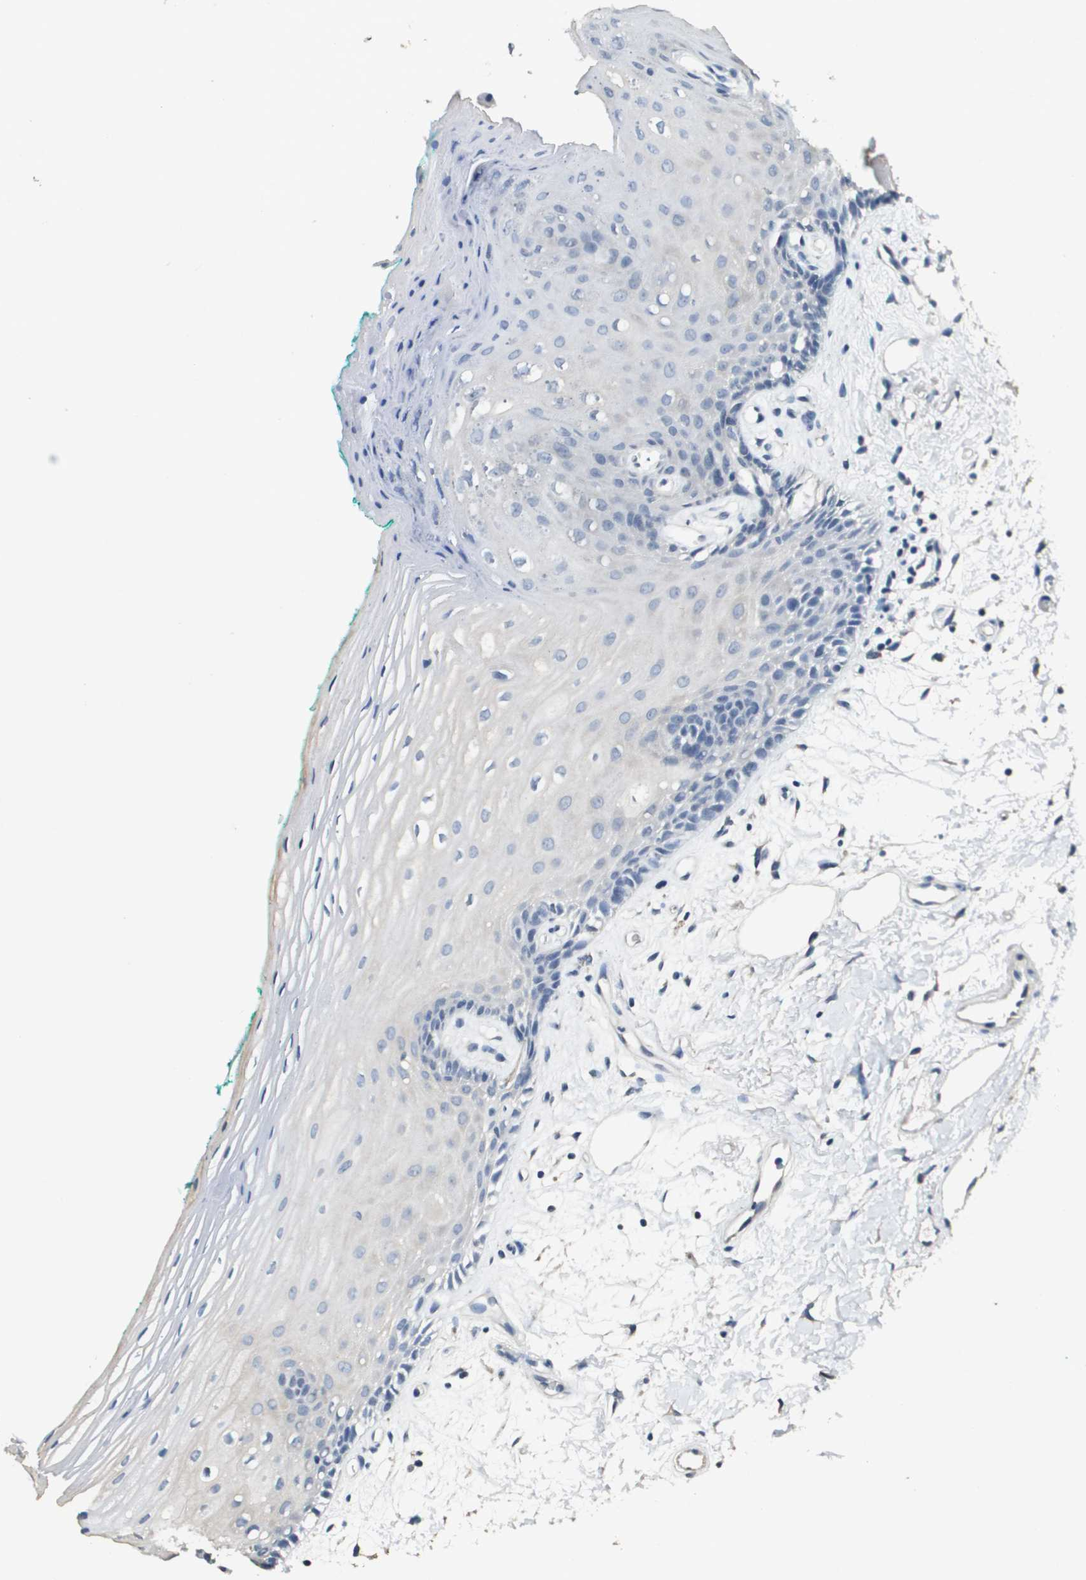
{"staining": {"intensity": "negative", "quantity": "none", "location": "none"}, "tissue": "oral mucosa", "cell_type": "Squamous epithelial cells", "image_type": "normal", "snomed": [{"axis": "morphology", "description": "Normal tissue, NOS"}, {"axis": "topography", "description": "Skeletal muscle"}, {"axis": "topography", "description": "Oral tissue"}, {"axis": "topography", "description": "Peripheral nerve tissue"}], "caption": "Immunohistochemistry of unremarkable human oral mucosa displays no expression in squamous epithelial cells. (Stains: DAB (3,3'-diaminobenzidine) immunohistochemistry (IHC) with hematoxylin counter stain, Microscopy: brightfield microscopy at high magnification).", "gene": "MT3", "patient": {"sex": "female", "age": 84}}